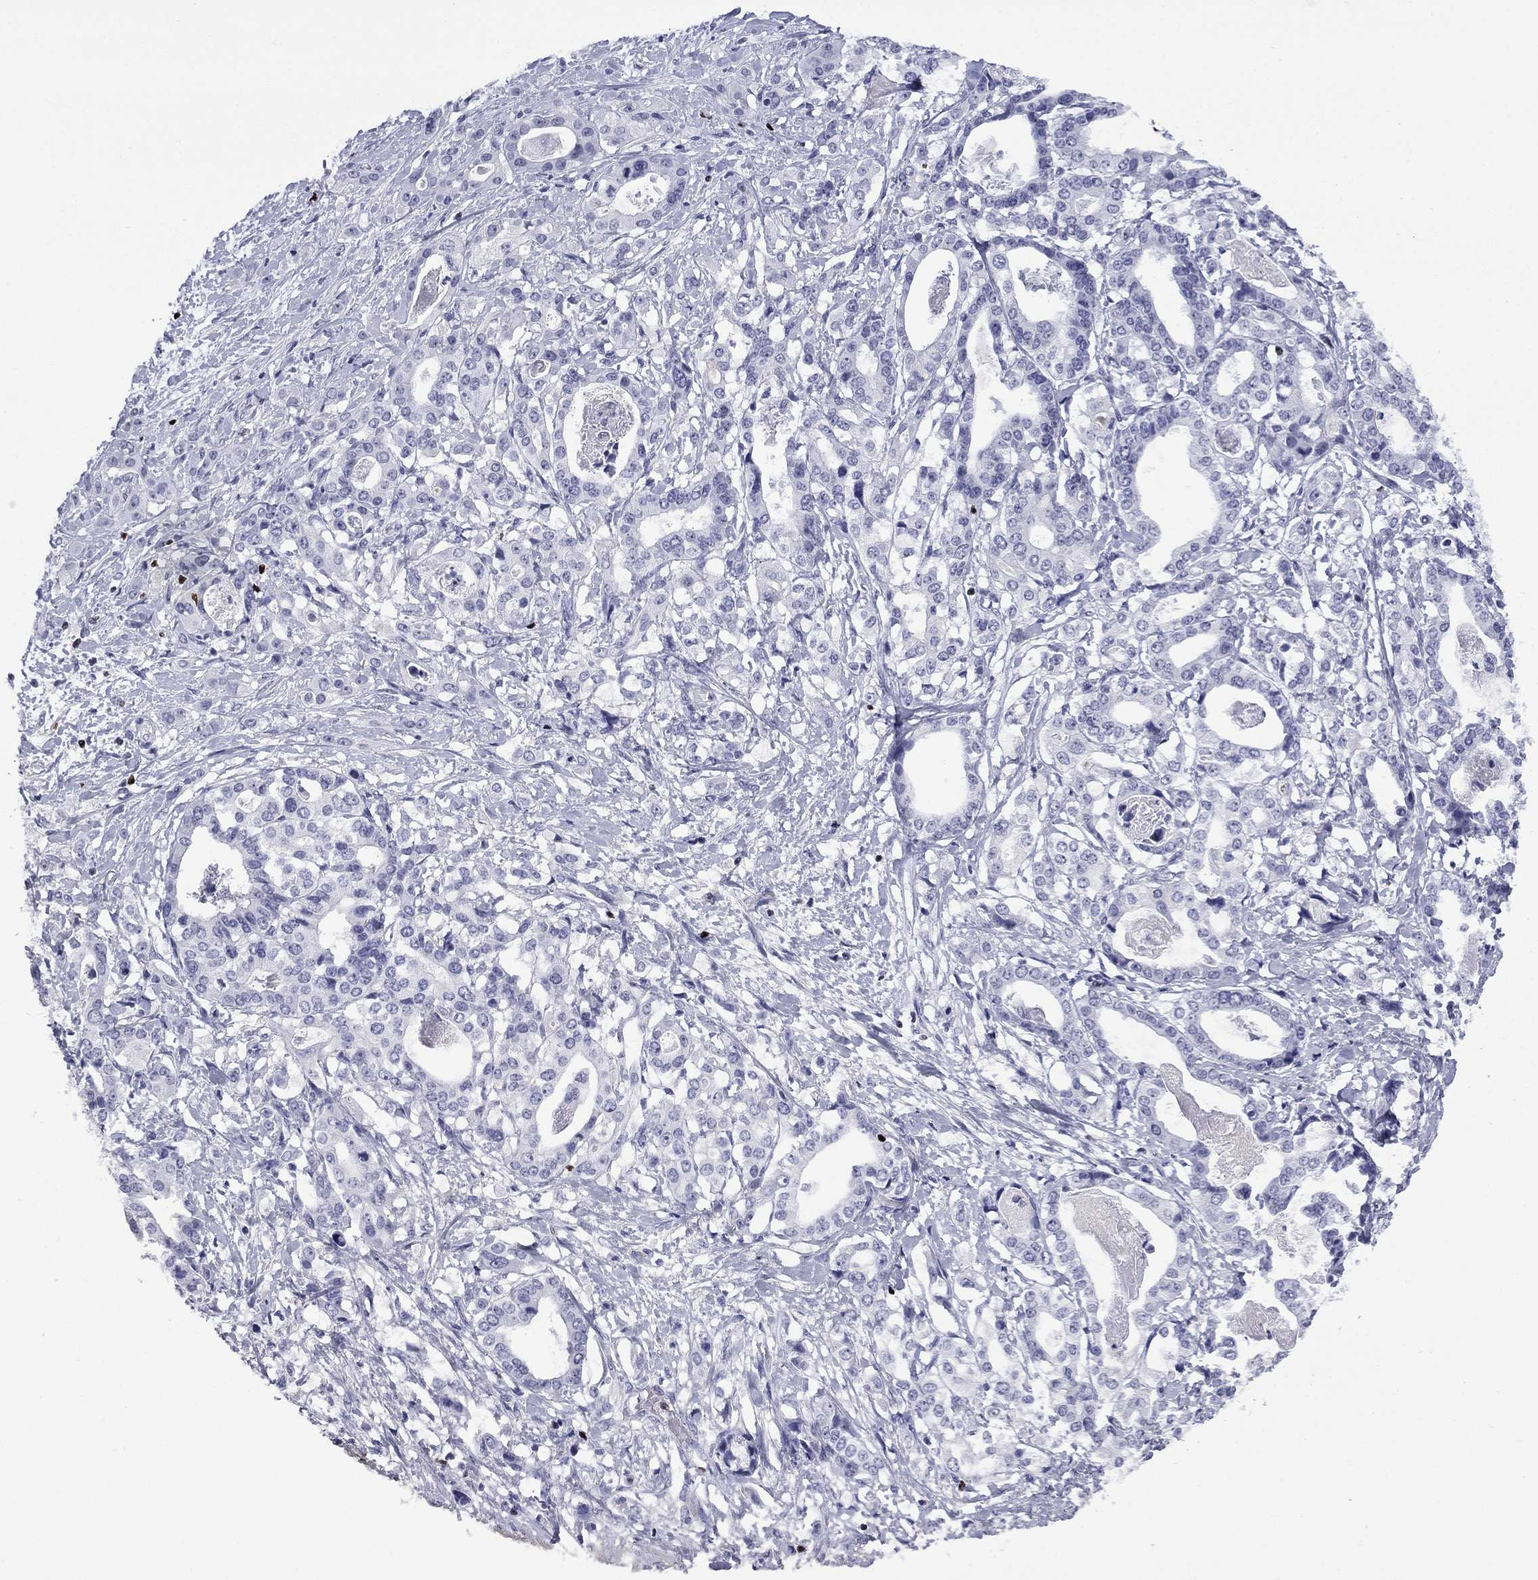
{"staining": {"intensity": "negative", "quantity": "none", "location": "none"}, "tissue": "stomach cancer", "cell_type": "Tumor cells", "image_type": "cancer", "snomed": [{"axis": "morphology", "description": "Adenocarcinoma, NOS"}, {"axis": "topography", "description": "Stomach"}], "caption": "This is a photomicrograph of immunohistochemistry staining of adenocarcinoma (stomach), which shows no positivity in tumor cells. The staining was performed using DAB (3,3'-diaminobenzidine) to visualize the protein expression in brown, while the nuclei were stained in blue with hematoxylin (Magnification: 20x).", "gene": "IKZF3", "patient": {"sex": "male", "age": 48}}